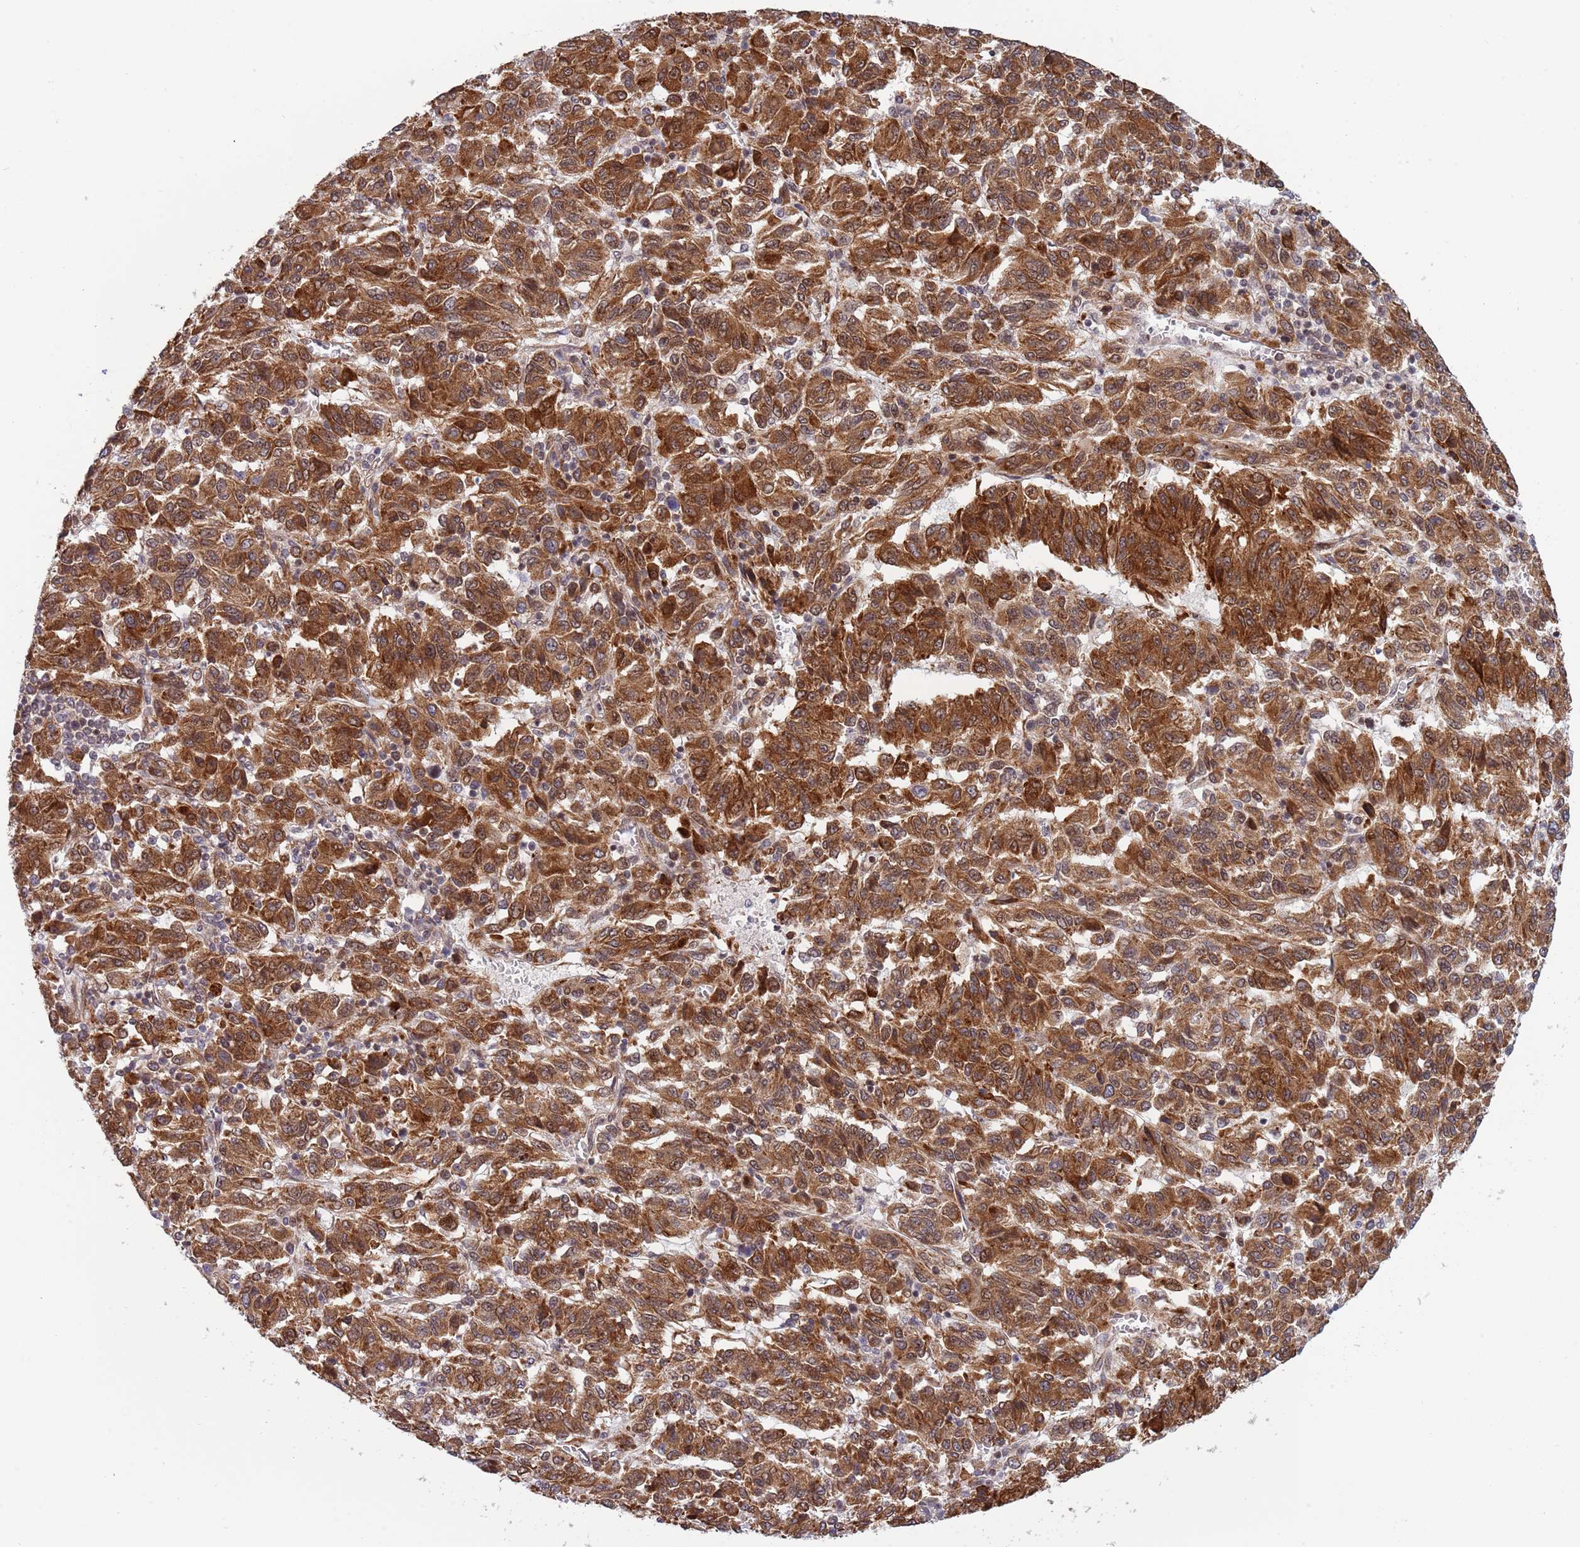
{"staining": {"intensity": "strong", "quantity": ">75%", "location": "cytoplasmic/membranous"}, "tissue": "melanoma", "cell_type": "Tumor cells", "image_type": "cancer", "snomed": [{"axis": "morphology", "description": "Malignant melanoma, Metastatic site"}, {"axis": "topography", "description": "Lung"}], "caption": "Immunohistochemistry staining of melanoma, which shows high levels of strong cytoplasmic/membranous expression in approximately >75% of tumor cells indicating strong cytoplasmic/membranous protein expression. The staining was performed using DAB (brown) for protein detection and nuclei were counterstained in hematoxylin (blue).", "gene": "TBX10", "patient": {"sex": "male", "age": 64}}